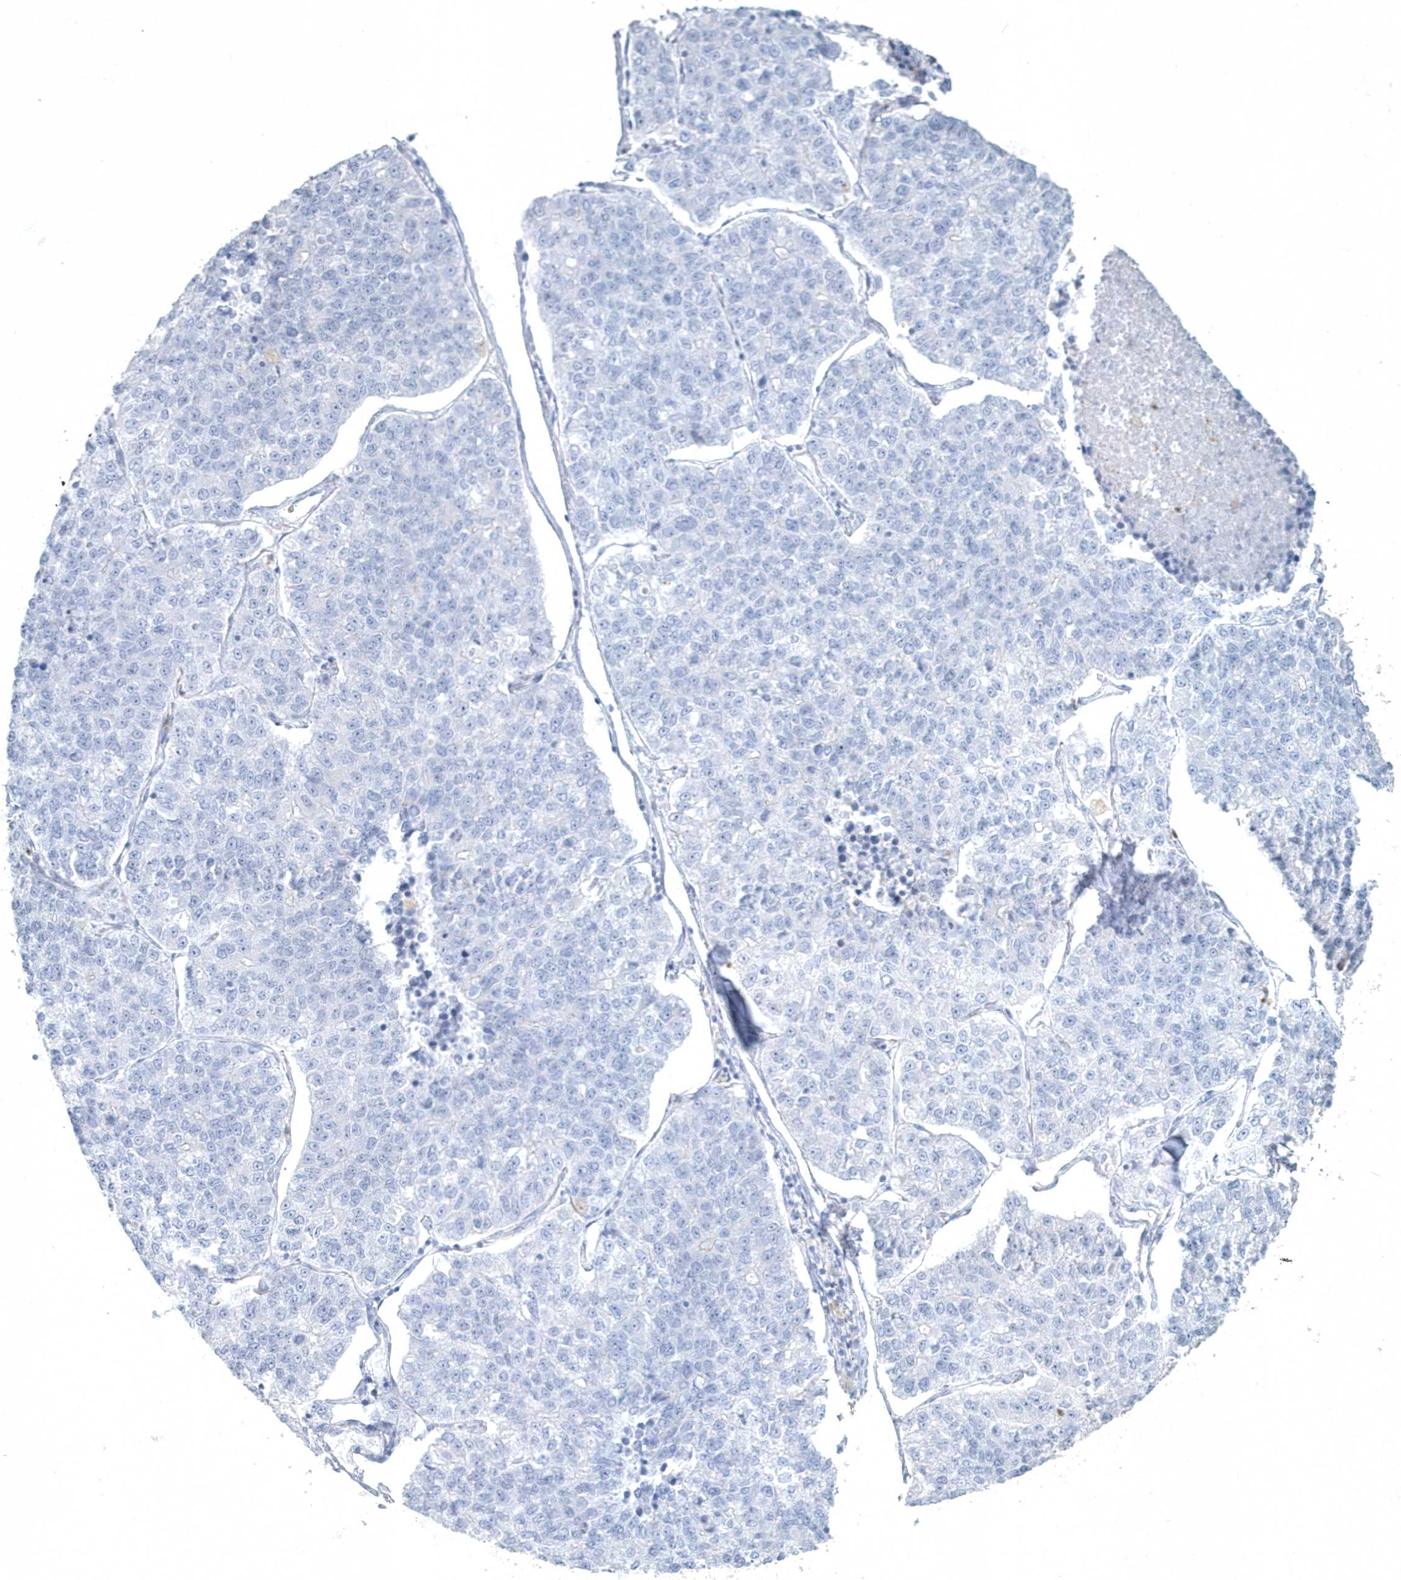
{"staining": {"intensity": "negative", "quantity": "none", "location": "none"}, "tissue": "lung cancer", "cell_type": "Tumor cells", "image_type": "cancer", "snomed": [{"axis": "morphology", "description": "Adenocarcinoma, NOS"}, {"axis": "topography", "description": "Lung"}], "caption": "A micrograph of lung adenocarcinoma stained for a protein exhibits no brown staining in tumor cells.", "gene": "MYOT", "patient": {"sex": "male", "age": 49}}